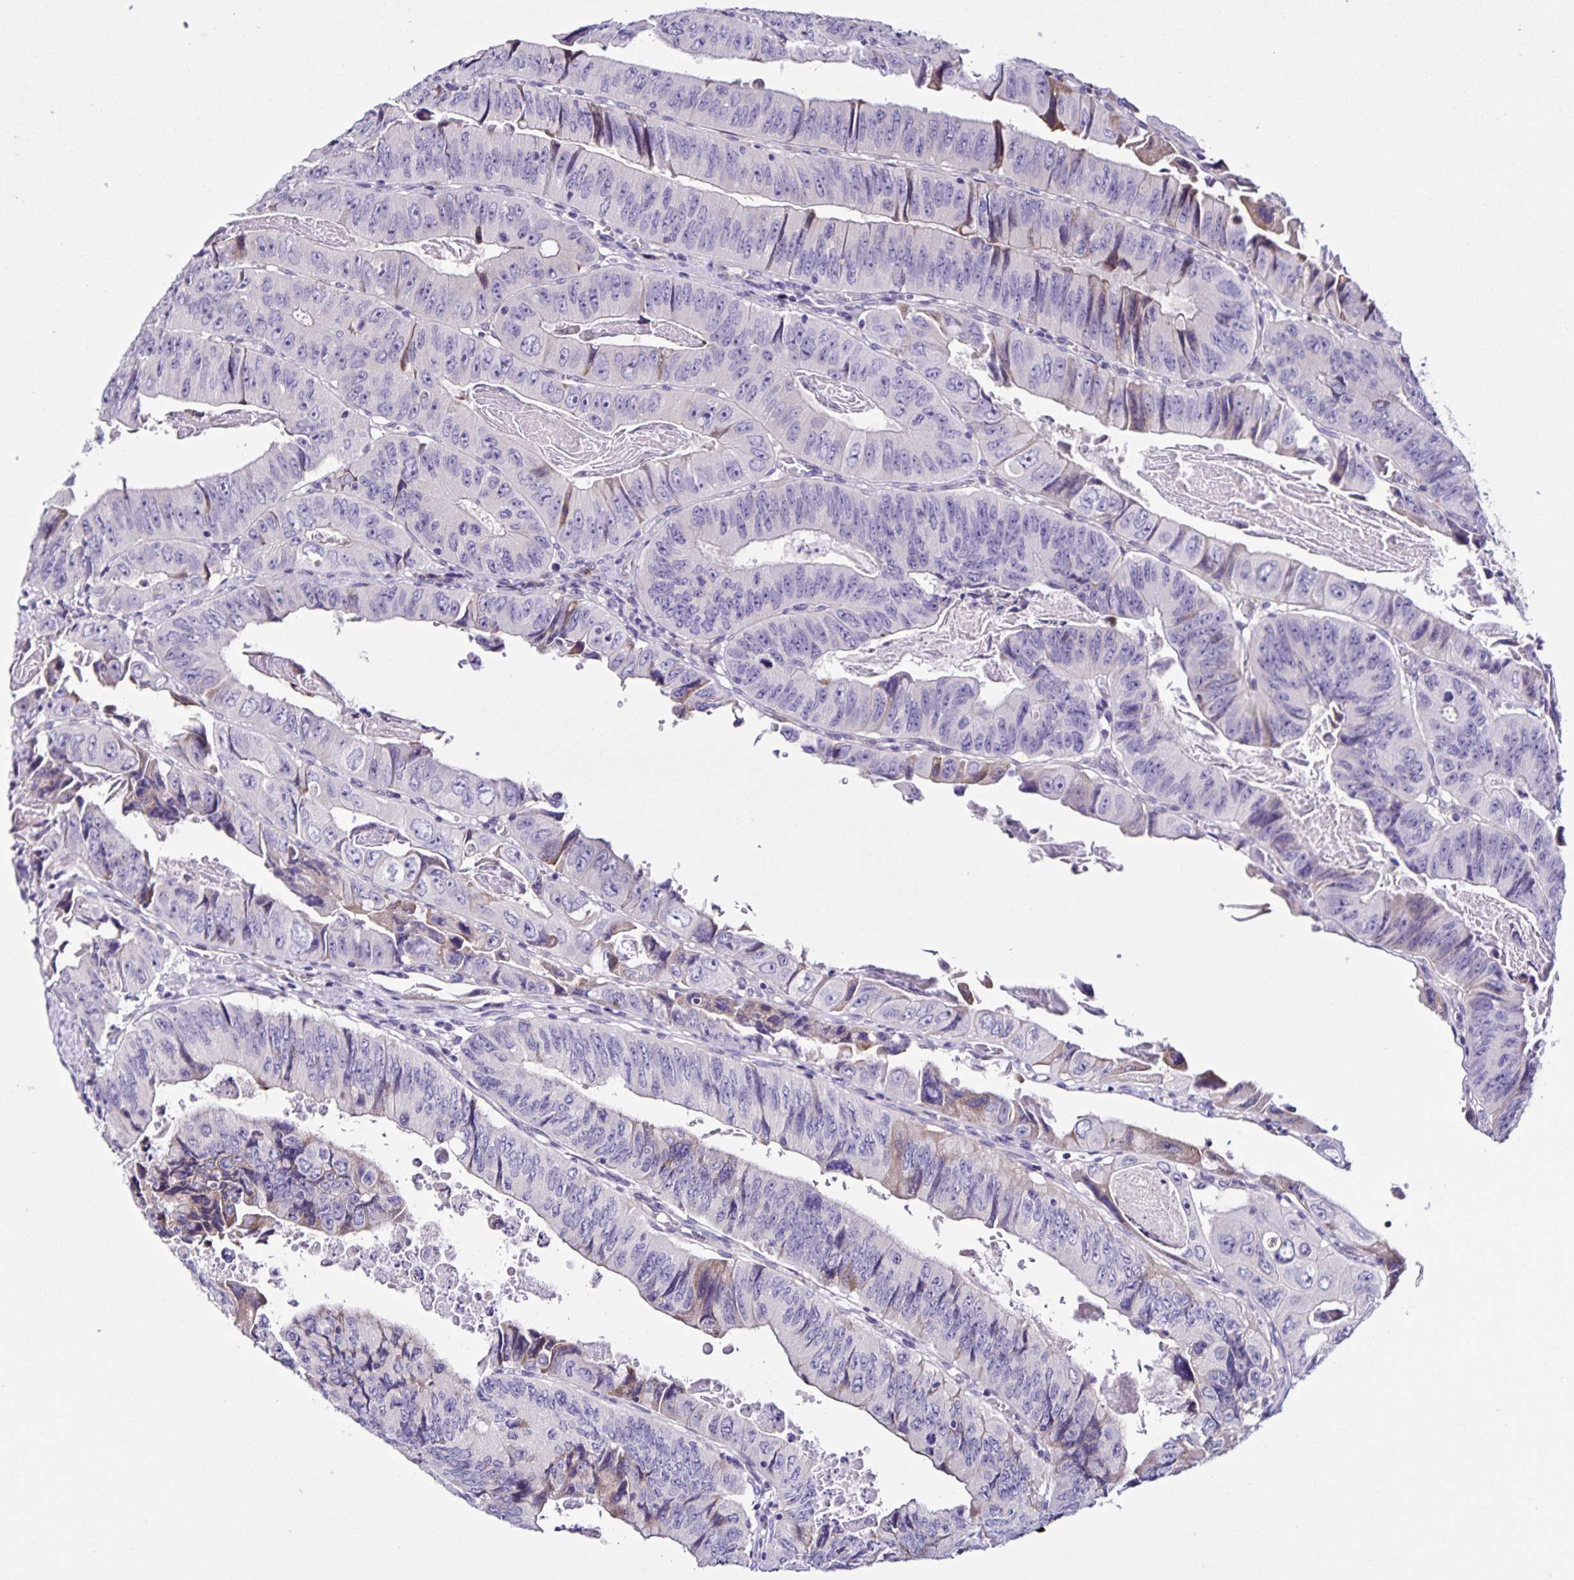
{"staining": {"intensity": "weak", "quantity": "<25%", "location": "cytoplasmic/membranous"}, "tissue": "colorectal cancer", "cell_type": "Tumor cells", "image_type": "cancer", "snomed": [{"axis": "morphology", "description": "Adenocarcinoma, NOS"}, {"axis": "topography", "description": "Colon"}], "caption": "Immunohistochemical staining of colorectal cancer displays no significant expression in tumor cells.", "gene": "RNFT2", "patient": {"sex": "female", "age": 84}}